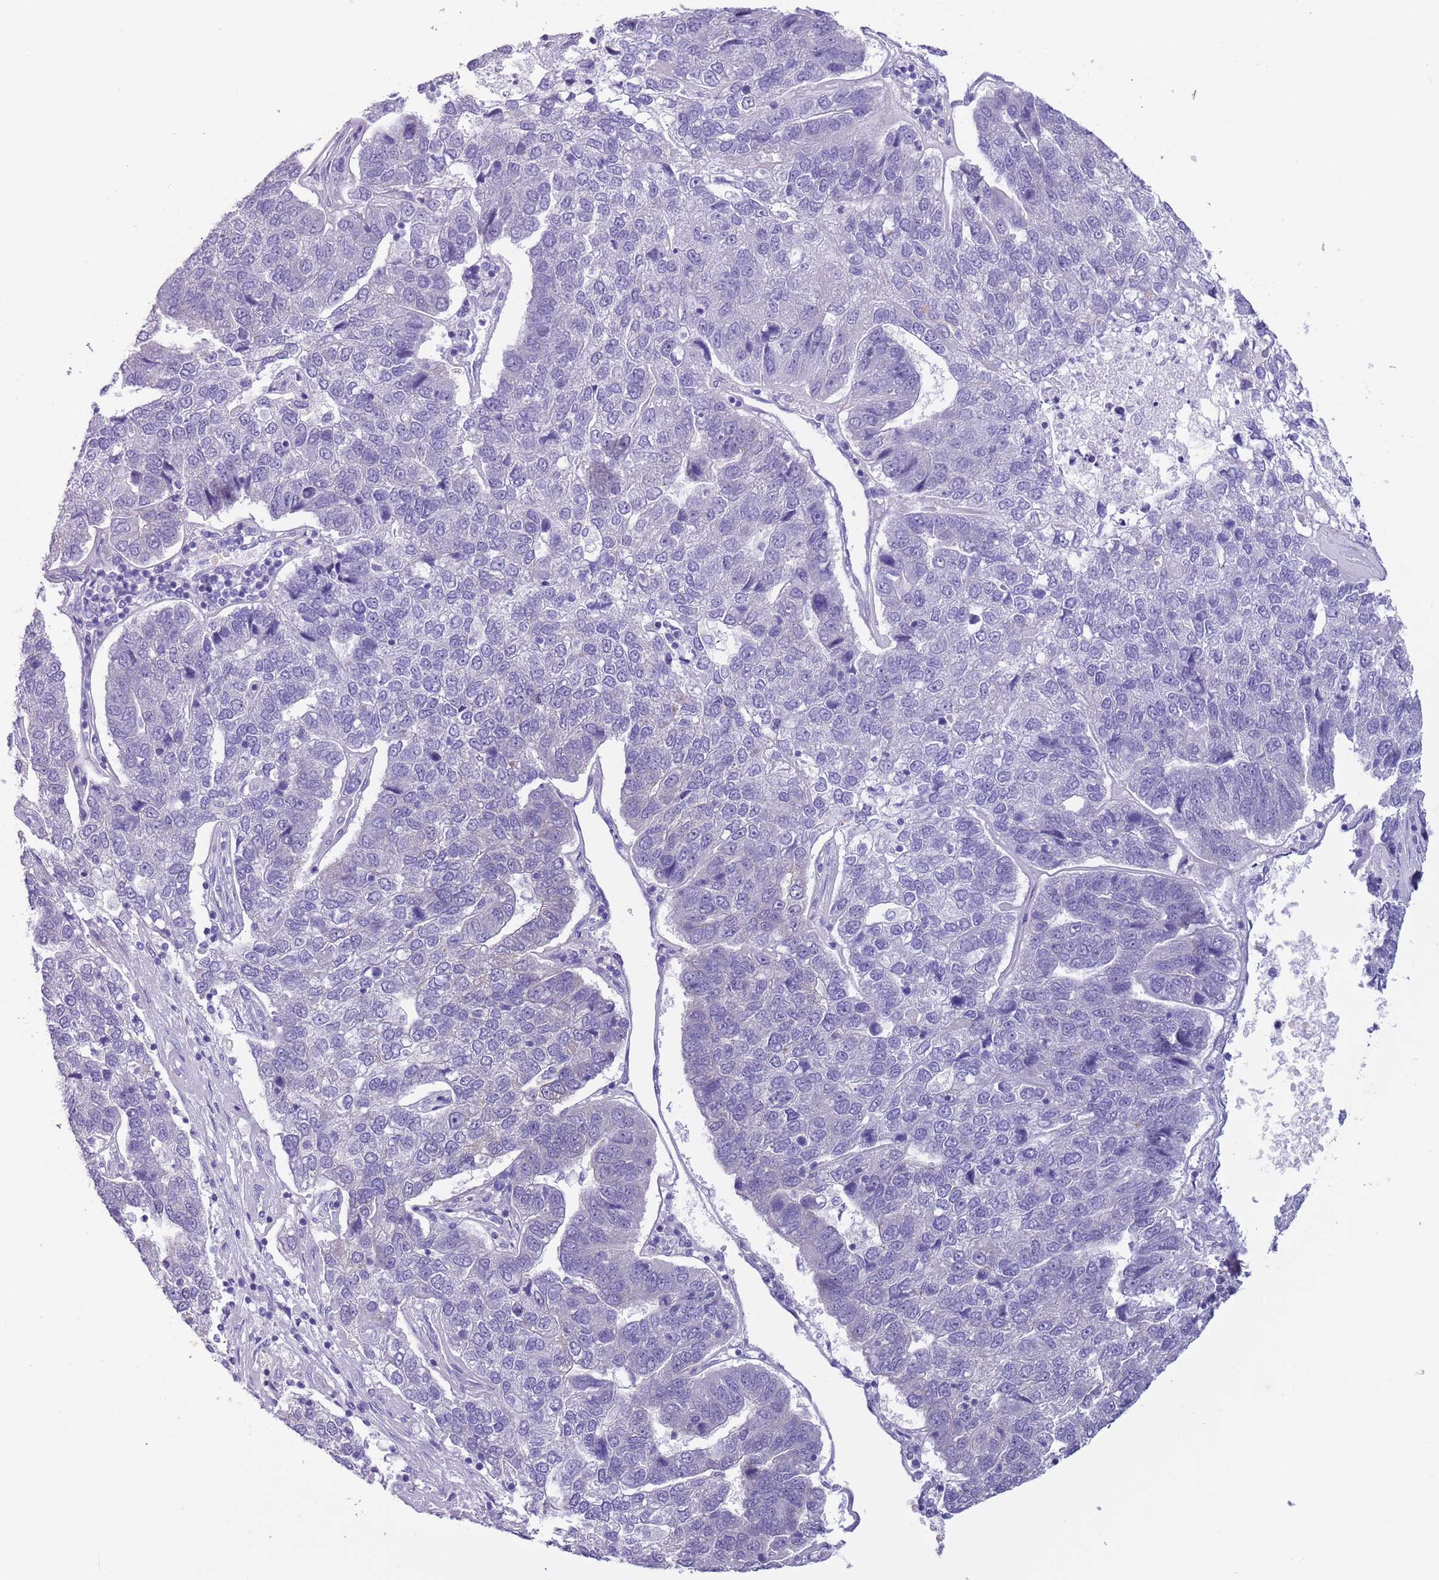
{"staining": {"intensity": "negative", "quantity": "none", "location": "none"}, "tissue": "pancreatic cancer", "cell_type": "Tumor cells", "image_type": "cancer", "snomed": [{"axis": "morphology", "description": "Adenocarcinoma, NOS"}, {"axis": "topography", "description": "Pancreas"}], "caption": "Photomicrograph shows no protein expression in tumor cells of adenocarcinoma (pancreatic) tissue.", "gene": "PFKFB2", "patient": {"sex": "female", "age": 61}}